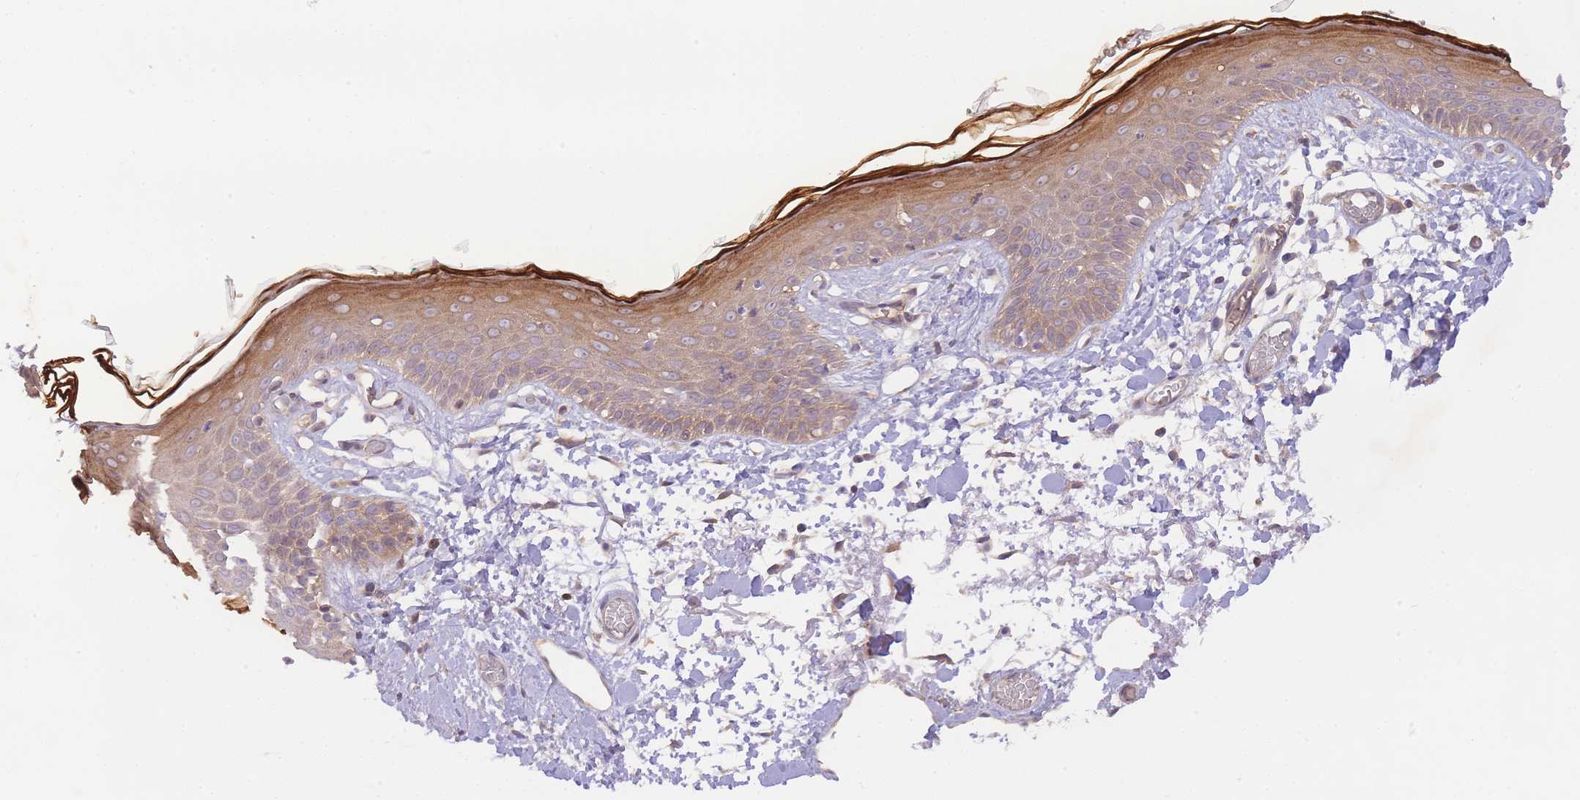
{"staining": {"intensity": "weak", "quantity": ">75%", "location": "cytoplasmic/membranous"}, "tissue": "skin", "cell_type": "Fibroblasts", "image_type": "normal", "snomed": [{"axis": "morphology", "description": "Normal tissue, NOS"}, {"axis": "topography", "description": "Skin"}], "caption": "Fibroblasts display weak cytoplasmic/membranous staining in about >75% of cells in unremarkable skin. (brown staining indicates protein expression, while blue staining denotes nuclei).", "gene": "PREP", "patient": {"sex": "male", "age": 79}}